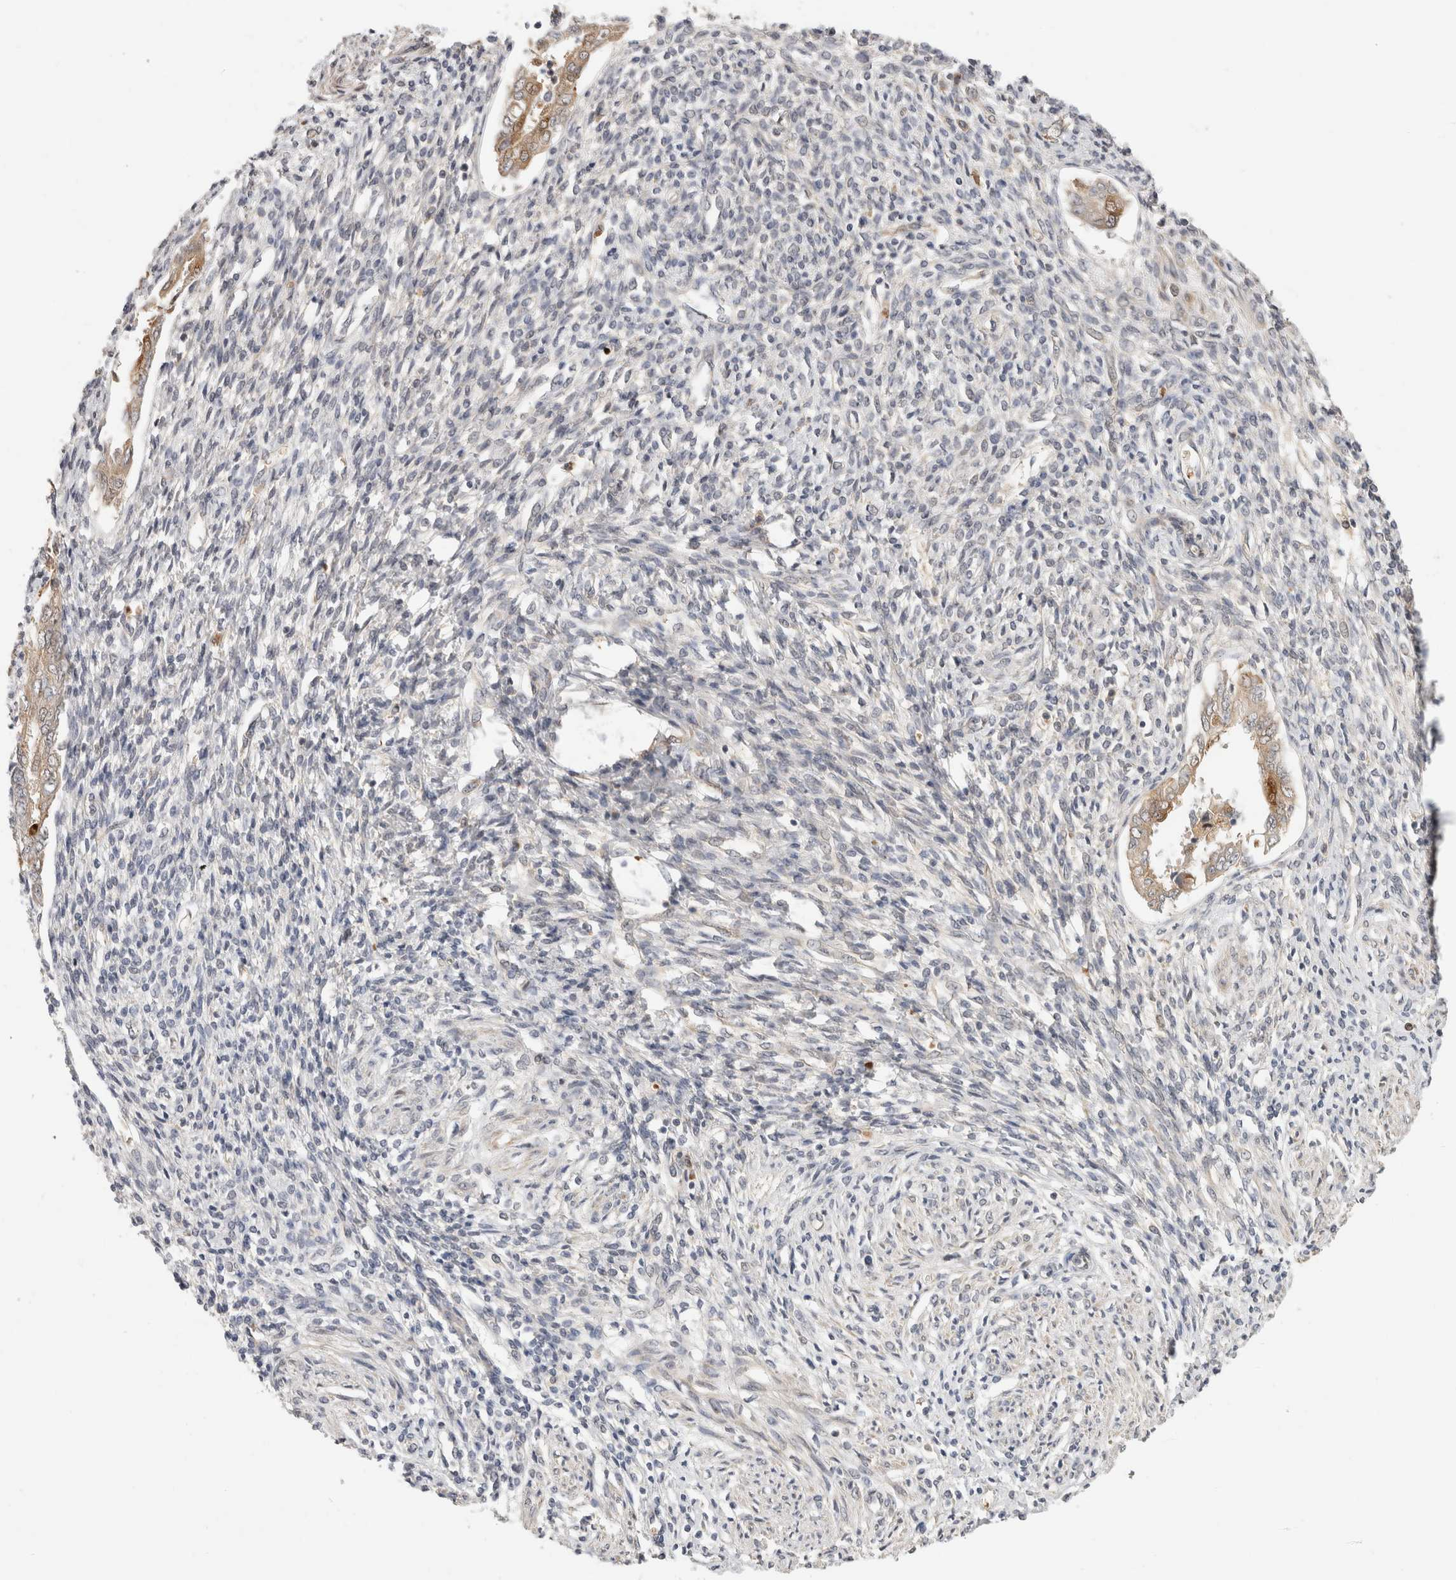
{"staining": {"intensity": "weak", "quantity": "<25%", "location": "cytoplasmic/membranous"}, "tissue": "endometrium", "cell_type": "Cells in endometrial stroma", "image_type": "normal", "snomed": [{"axis": "morphology", "description": "Normal tissue, NOS"}, {"axis": "topography", "description": "Endometrium"}], "caption": "Immunohistochemical staining of benign human endometrium reveals no significant positivity in cells in endometrial stroma. (DAB (3,3'-diaminobenzidine) immunohistochemistry (IHC) with hematoxylin counter stain).", "gene": "APOL2", "patient": {"sex": "female", "age": 66}}